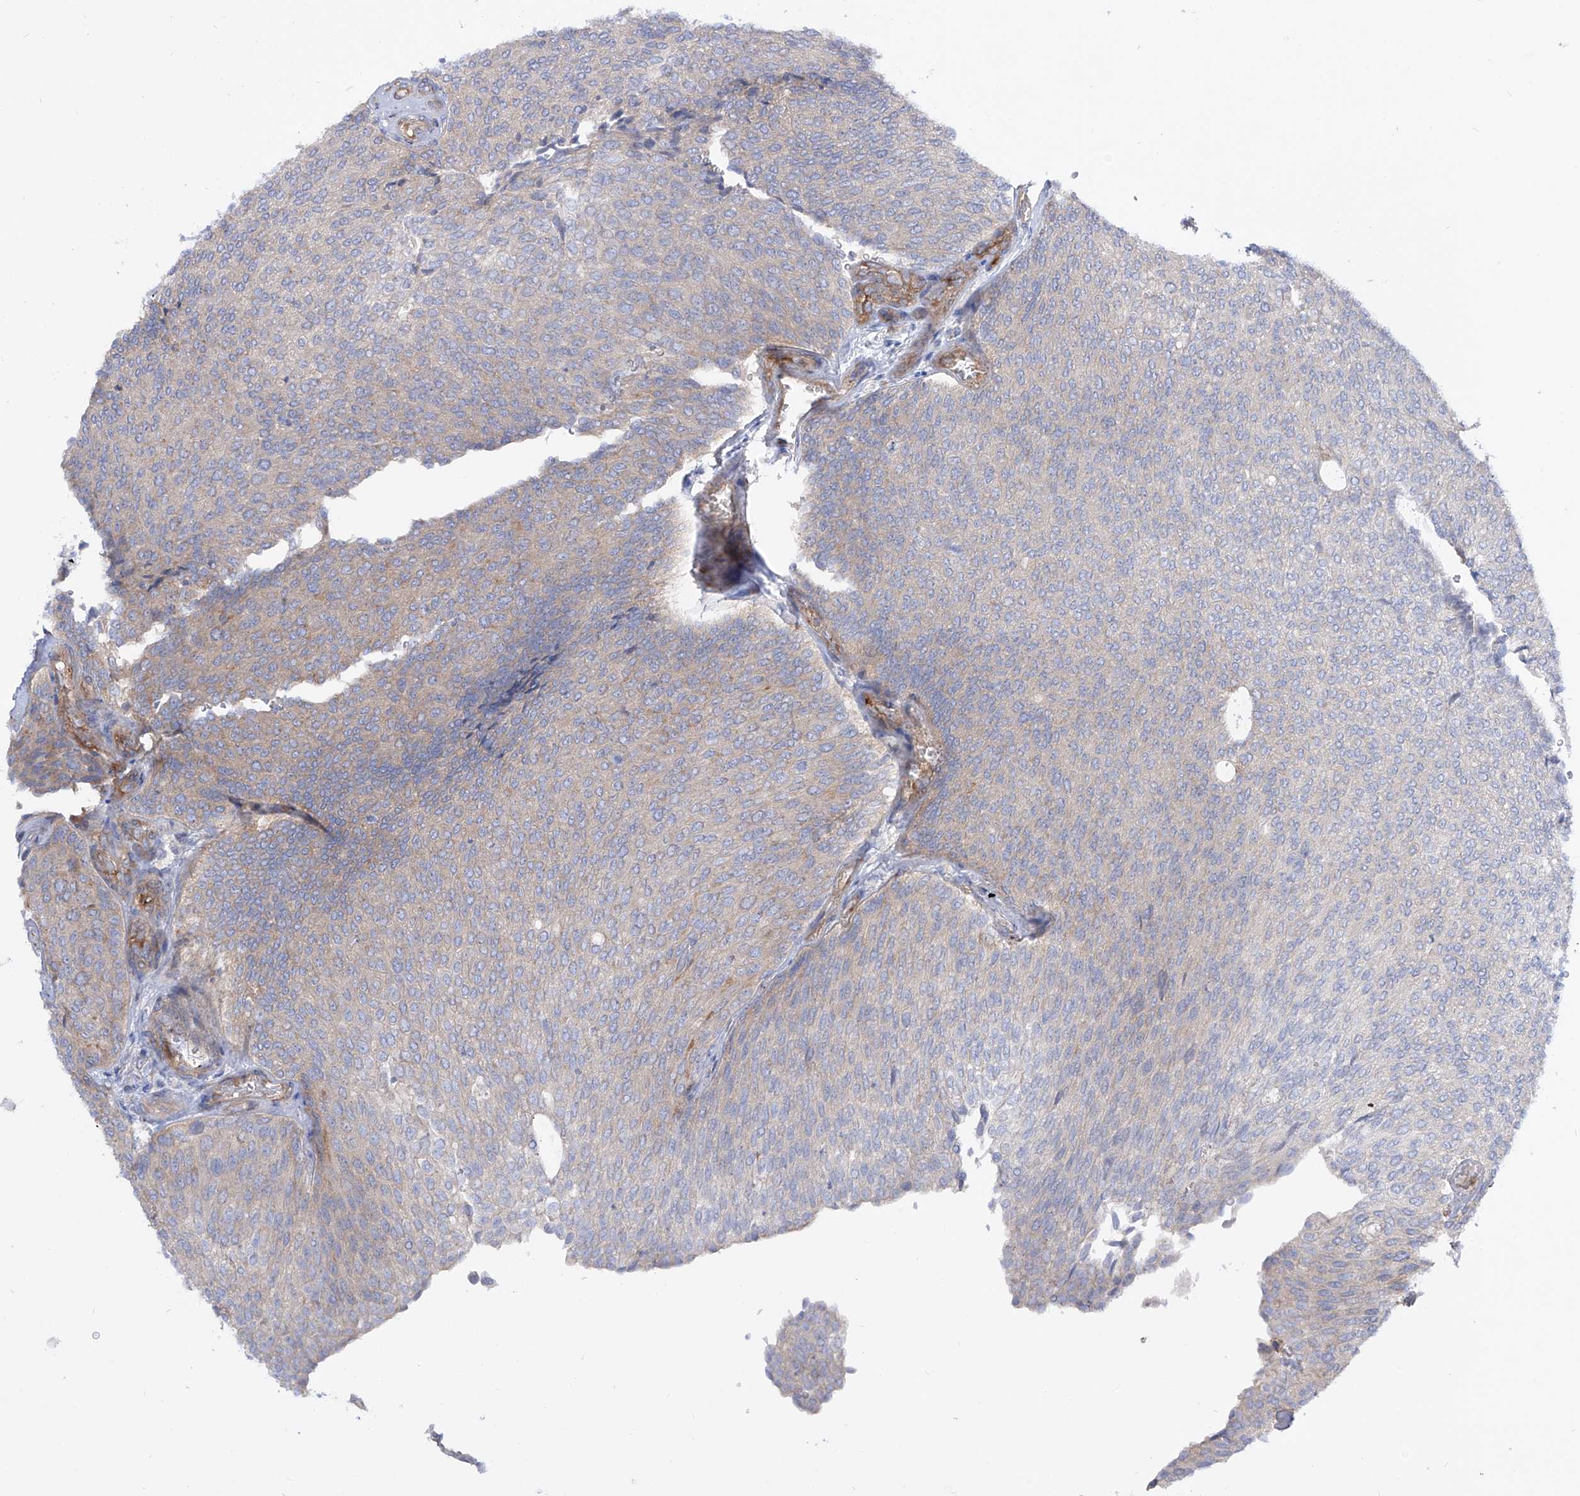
{"staining": {"intensity": "negative", "quantity": "none", "location": "none"}, "tissue": "urothelial cancer", "cell_type": "Tumor cells", "image_type": "cancer", "snomed": [{"axis": "morphology", "description": "Urothelial carcinoma, Low grade"}, {"axis": "topography", "description": "Urinary bladder"}], "caption": "The immunohistochemistry (IHC) photomicrograph has no significant expression in tumor cells of low-grade urothelial carcinoma tissue. (Immunohistochemistry, brightfield microscopy, high magnification).", "gene": "LCA5", "patient": {"sex": "female", "age": 79}}